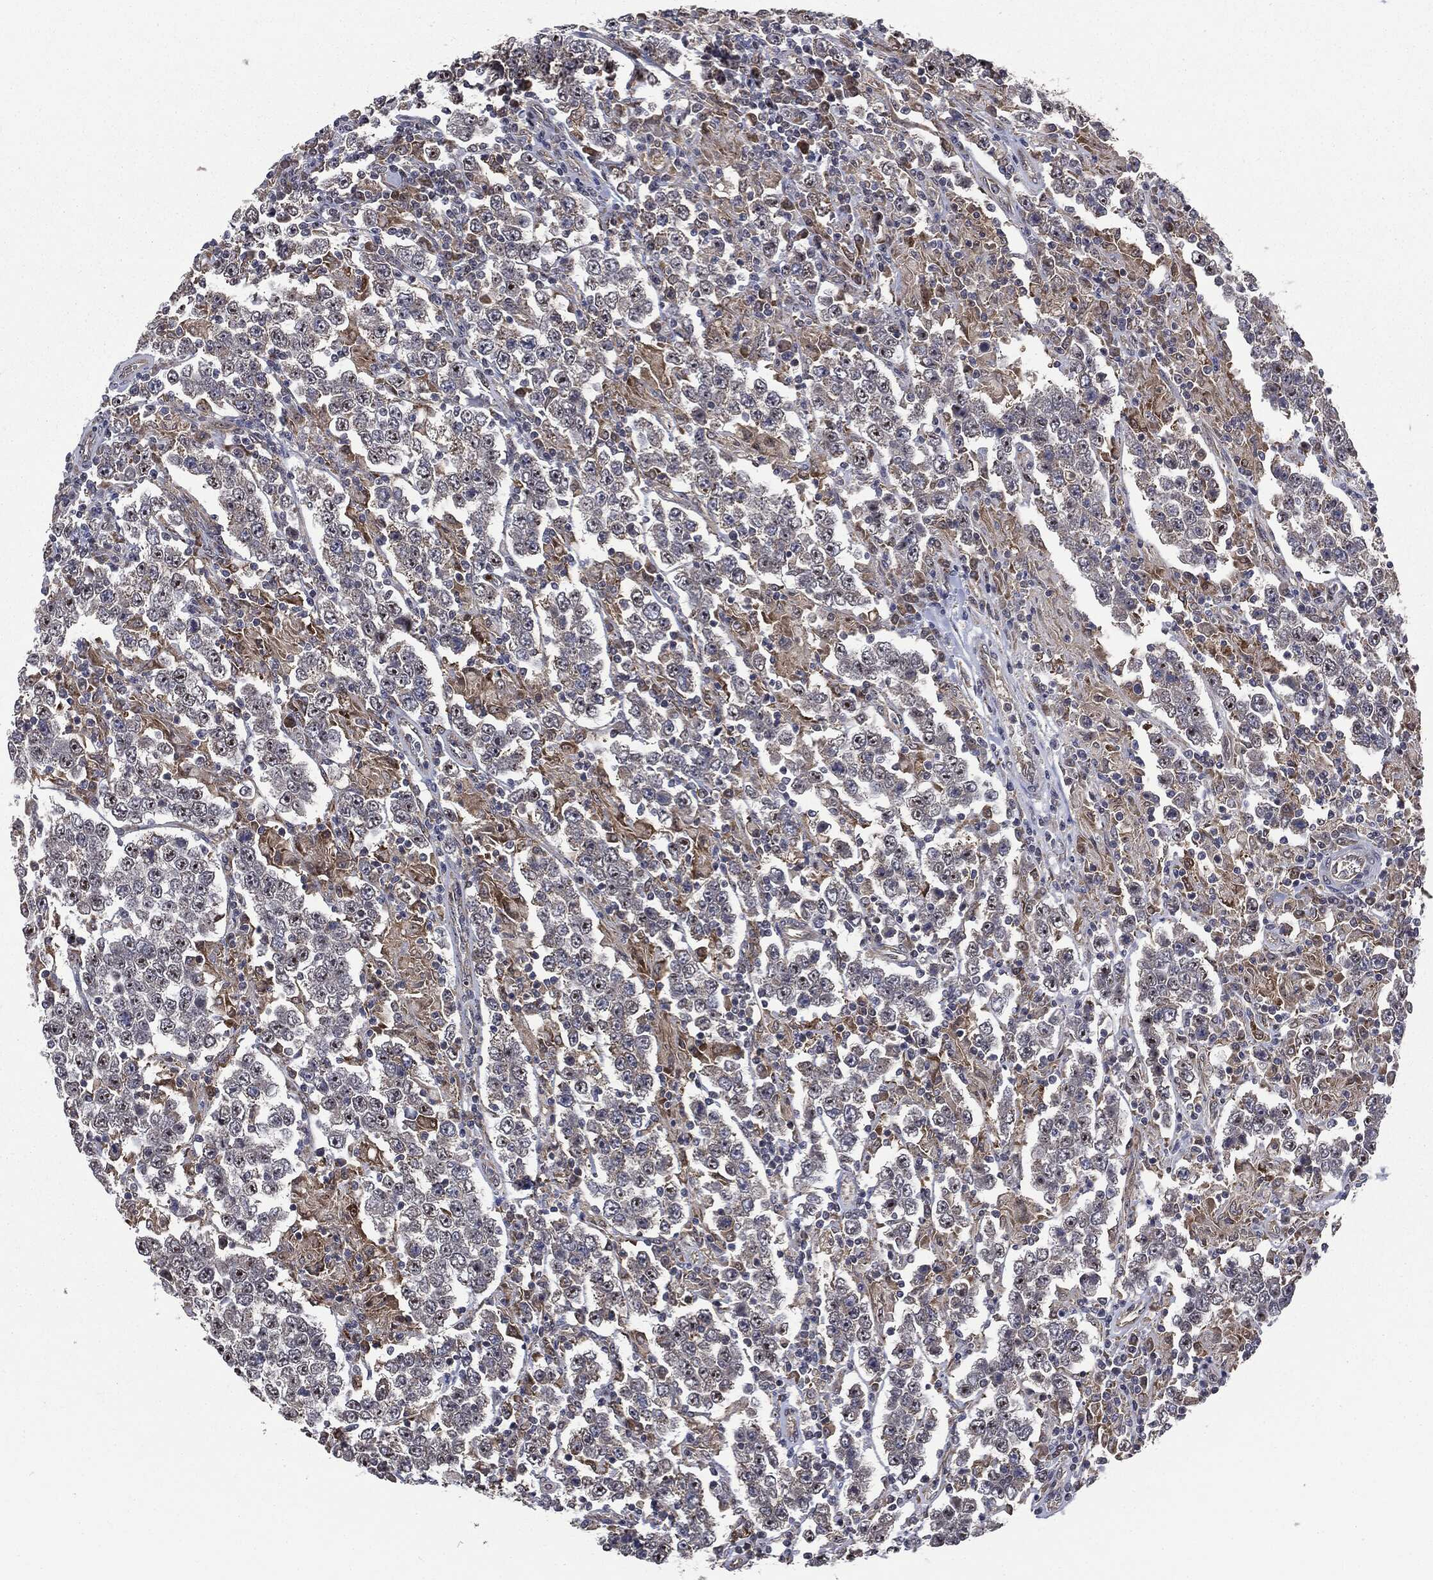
{"staining": {"intensity": "strong", "quantity": "<25%", "location": "nuclear"}, "tissue": "testis cancer", "cell_type": "Tumor cells", "image_type": "cancer", "snomed": [{"axis": "morphology", "description": "Normal tissue, NOS"}, {"axis": "morphology", "description": "Urothelial carcinoma, High grade"}, {"axis": "morphology", "description": "Seminoma, NOS"}, {"axis": "morphology", "description": "Carcinoma, Embryonal, NOS"}, {"axis": "topography", "description": "Urinary bladder"}, {"axis": "topography", "description": "Testis"}], "caption": "Immunohistochemical staining of human testis seminoma shows strong nuclear protein staining in about <25% of tumor cells. Ihc stains the protein in brown and the nuclei are stained blue.", "gene": "TRMT1L", "patient": {"sex": "male", "age": 41}}